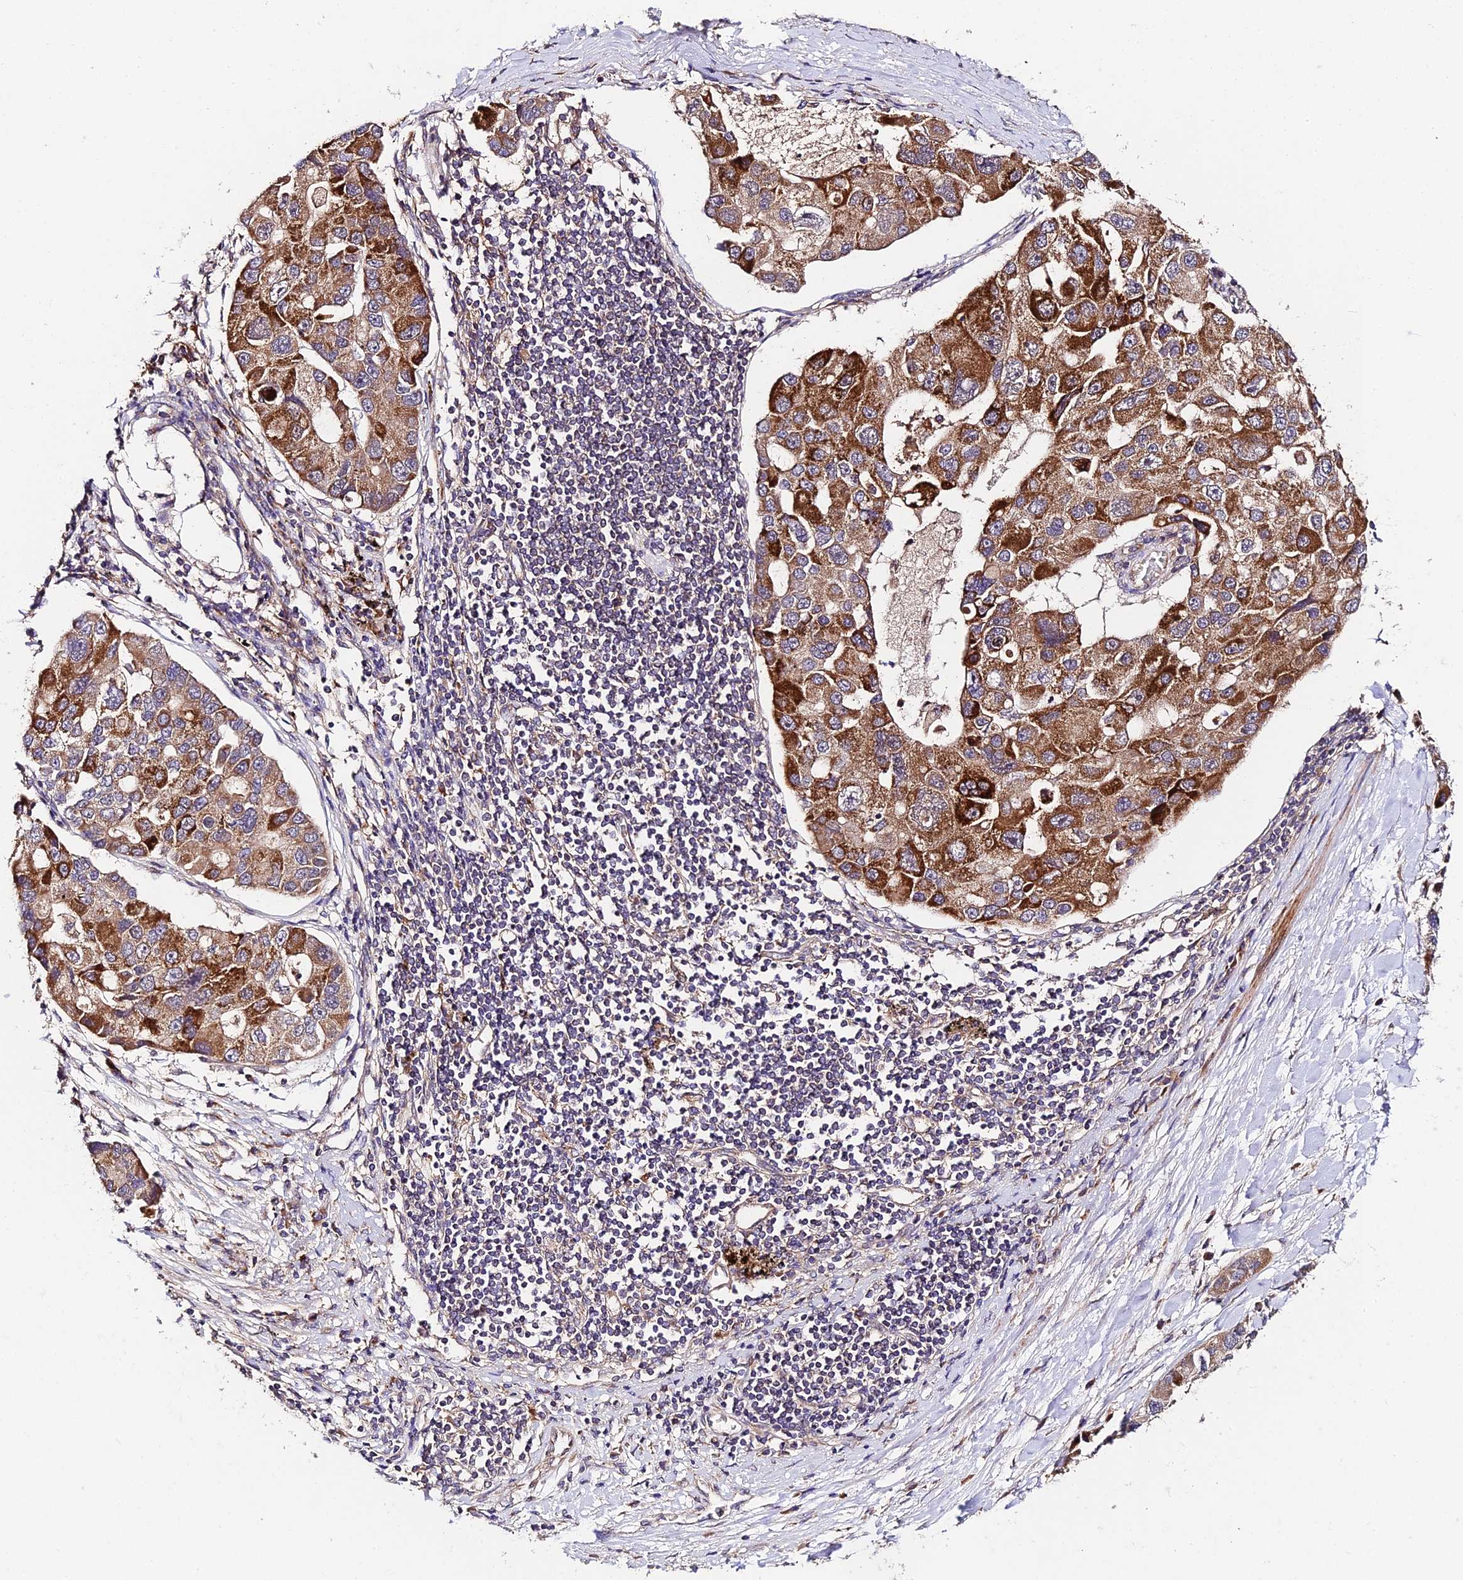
{"staining": {"intensity": "strong", "quantity": ">75%", "location": "cytoplasmic/membranous"}, "tissue": "lung cancer", "cell_type": "Tumor cells", "image_type": "cancer", "snomed": [{"axis": "morphology", "description": "Adenocarcinoma, NOS"}, {"axis": "topography", "description": "Lung"}], "caption": "High-magnification brightfield microscopy of adenocarcinoma (lung) stained with DAB (brown) and counterstained with hematoxylin (blue). tumor cells exhibit strong cytoplasmic/membranous staining is seen in approximately>75% of cells.", "gene": "C3orf20", "patient": {"sex": "female", "age": 54}}